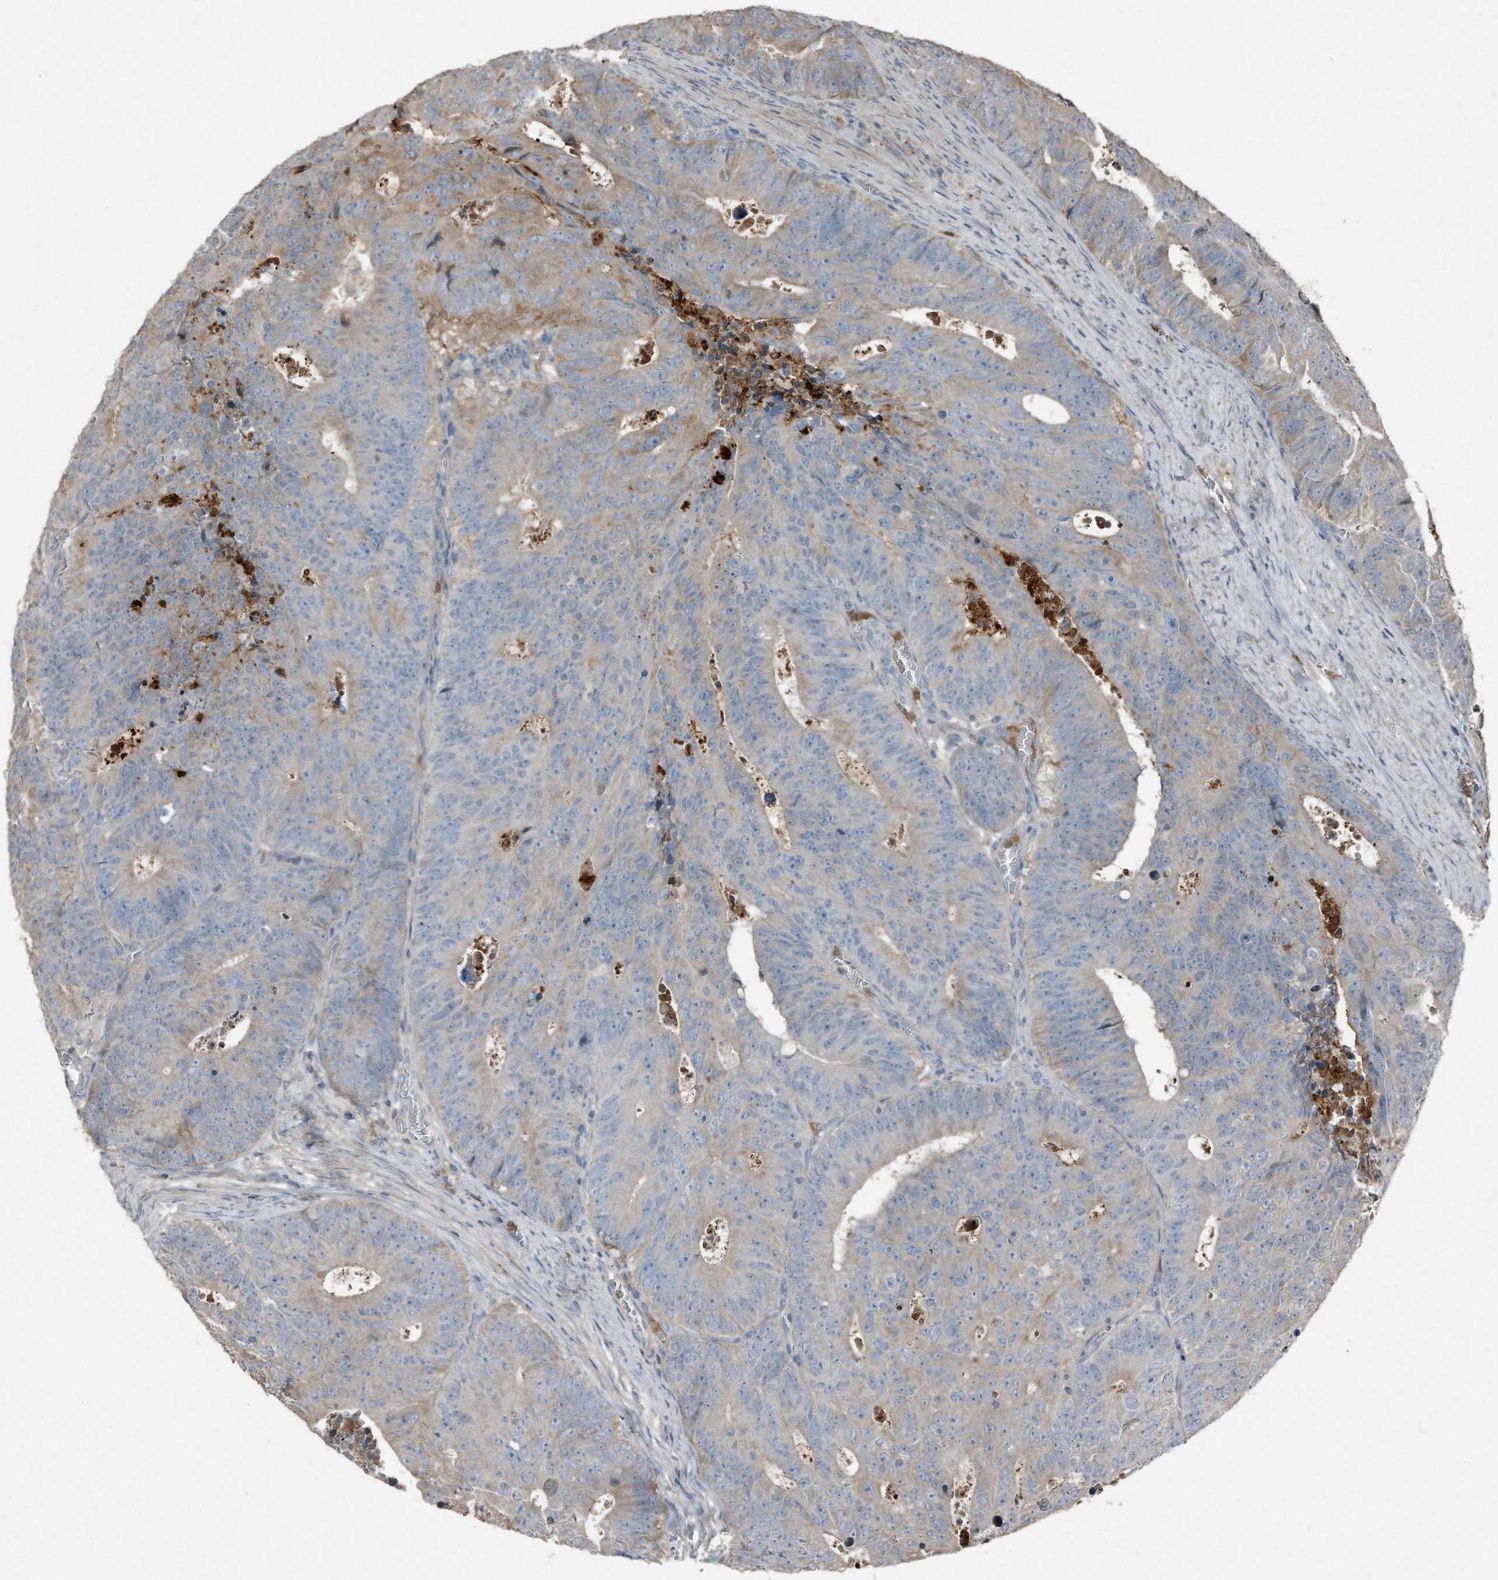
{"staining": {"intensity": "moderate", "quantity": "<25%", "location": "cytoplasmic/membranous"}, "tissue": "colorectal cancer", "cell_type": "Tumor cells", "image_type": "cancer", "snomed": [{"axis": "morphology", "description": "Adenocarcinoma, NOS"}, {"axis": "topography", "description": "Colon"}], "caption": "Colorectal cancer (adenocarcinoma) tissue reveals moderate cytoplasmic/membranous staining in approximately <25% of tumor cells (brown staining indicates protein expression, while blue staining denotes nuclei).", "gene": "C9", "patient": {"sex": "male", "age": 87}}